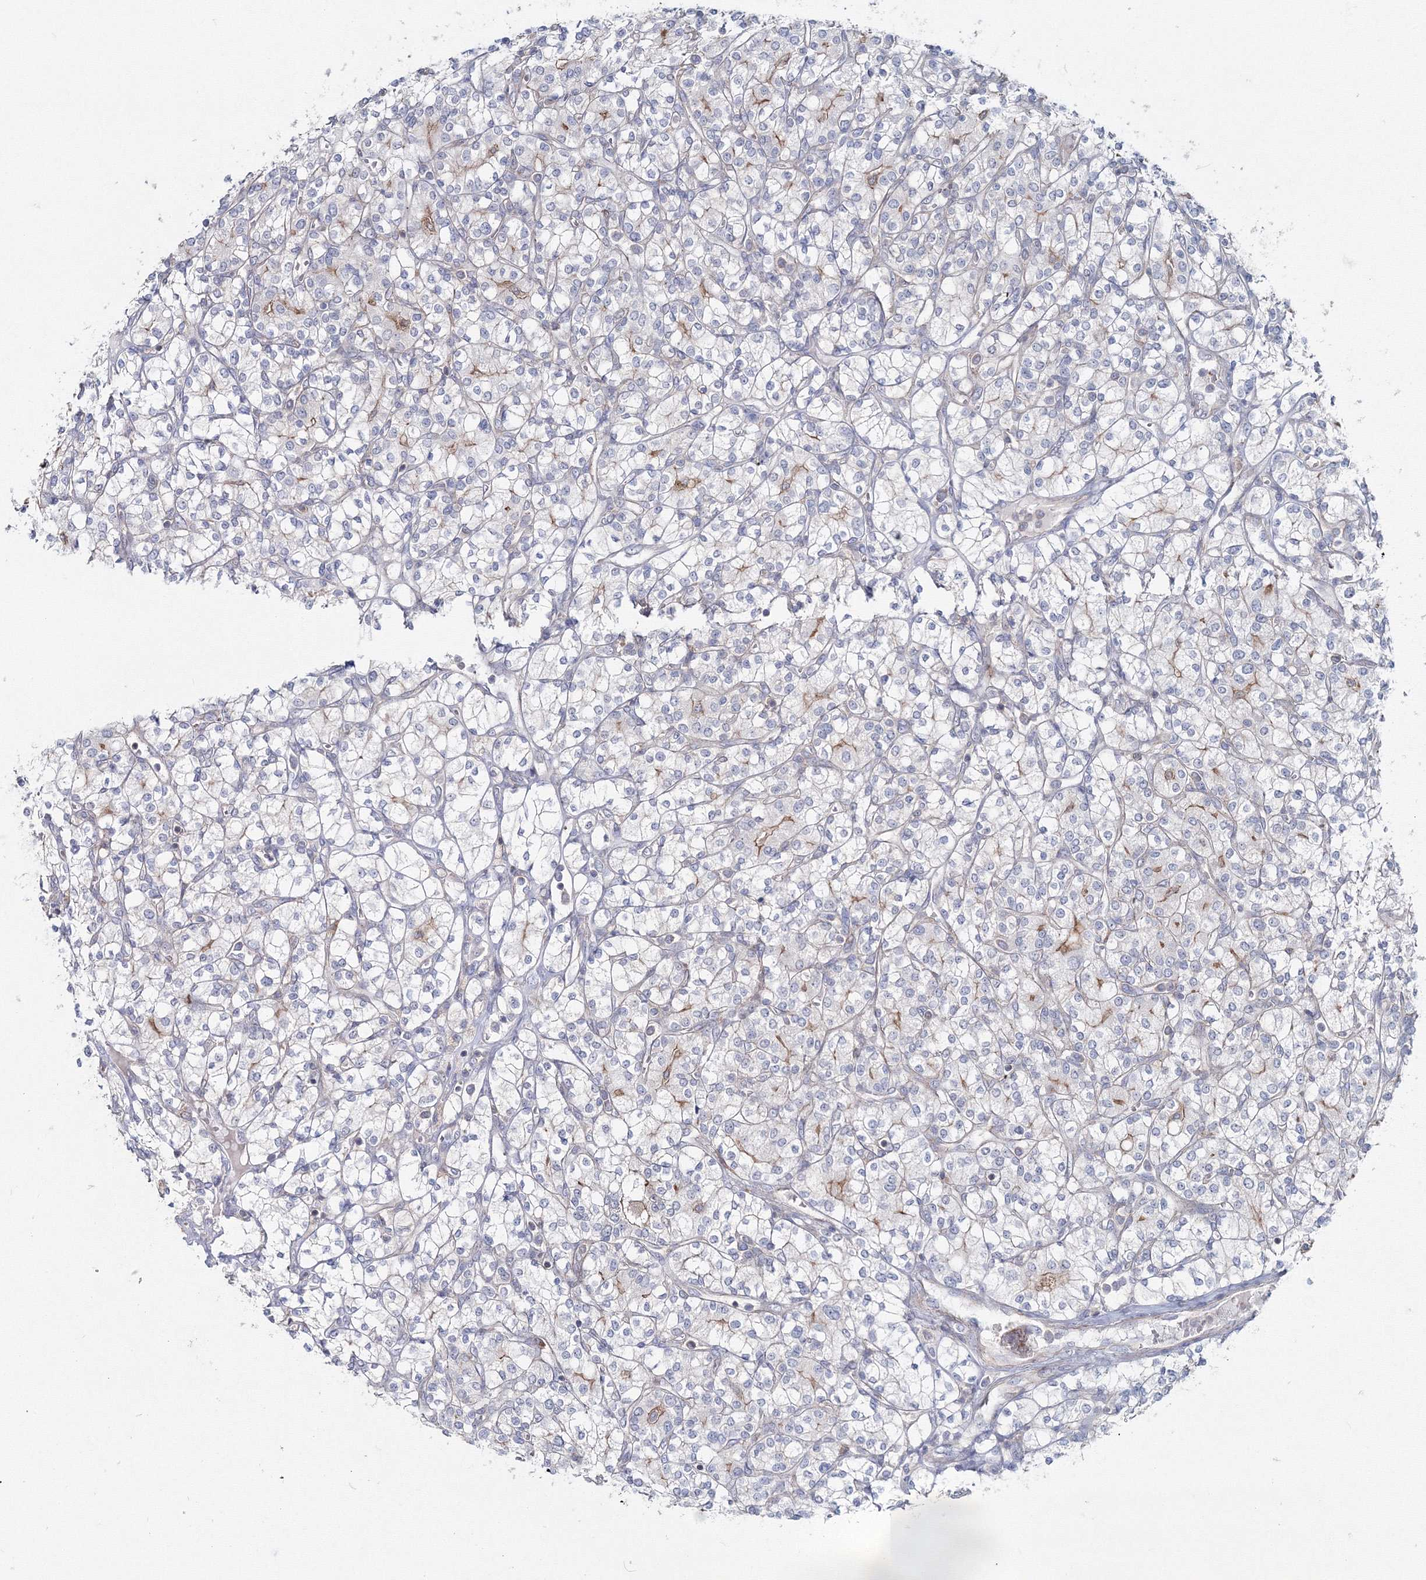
{"staining": {"intensity": "negative", "quantity": "none", "location": "none"}, "tissue": "renal cancer", "cell_type": "Tumor cells", "image_type": "cancer", "snomed": [{"axis": "morphology", "description": "Adenocarcinoma, NOS"}, {"axis": "topography", "description": "Kidney"}], "caption": "A photomicrograph of human renal adenocarcinoma is negative for staining in tumor cells.", "gene": "GGA2", "patient": {"sex": "male", "age": 77}}